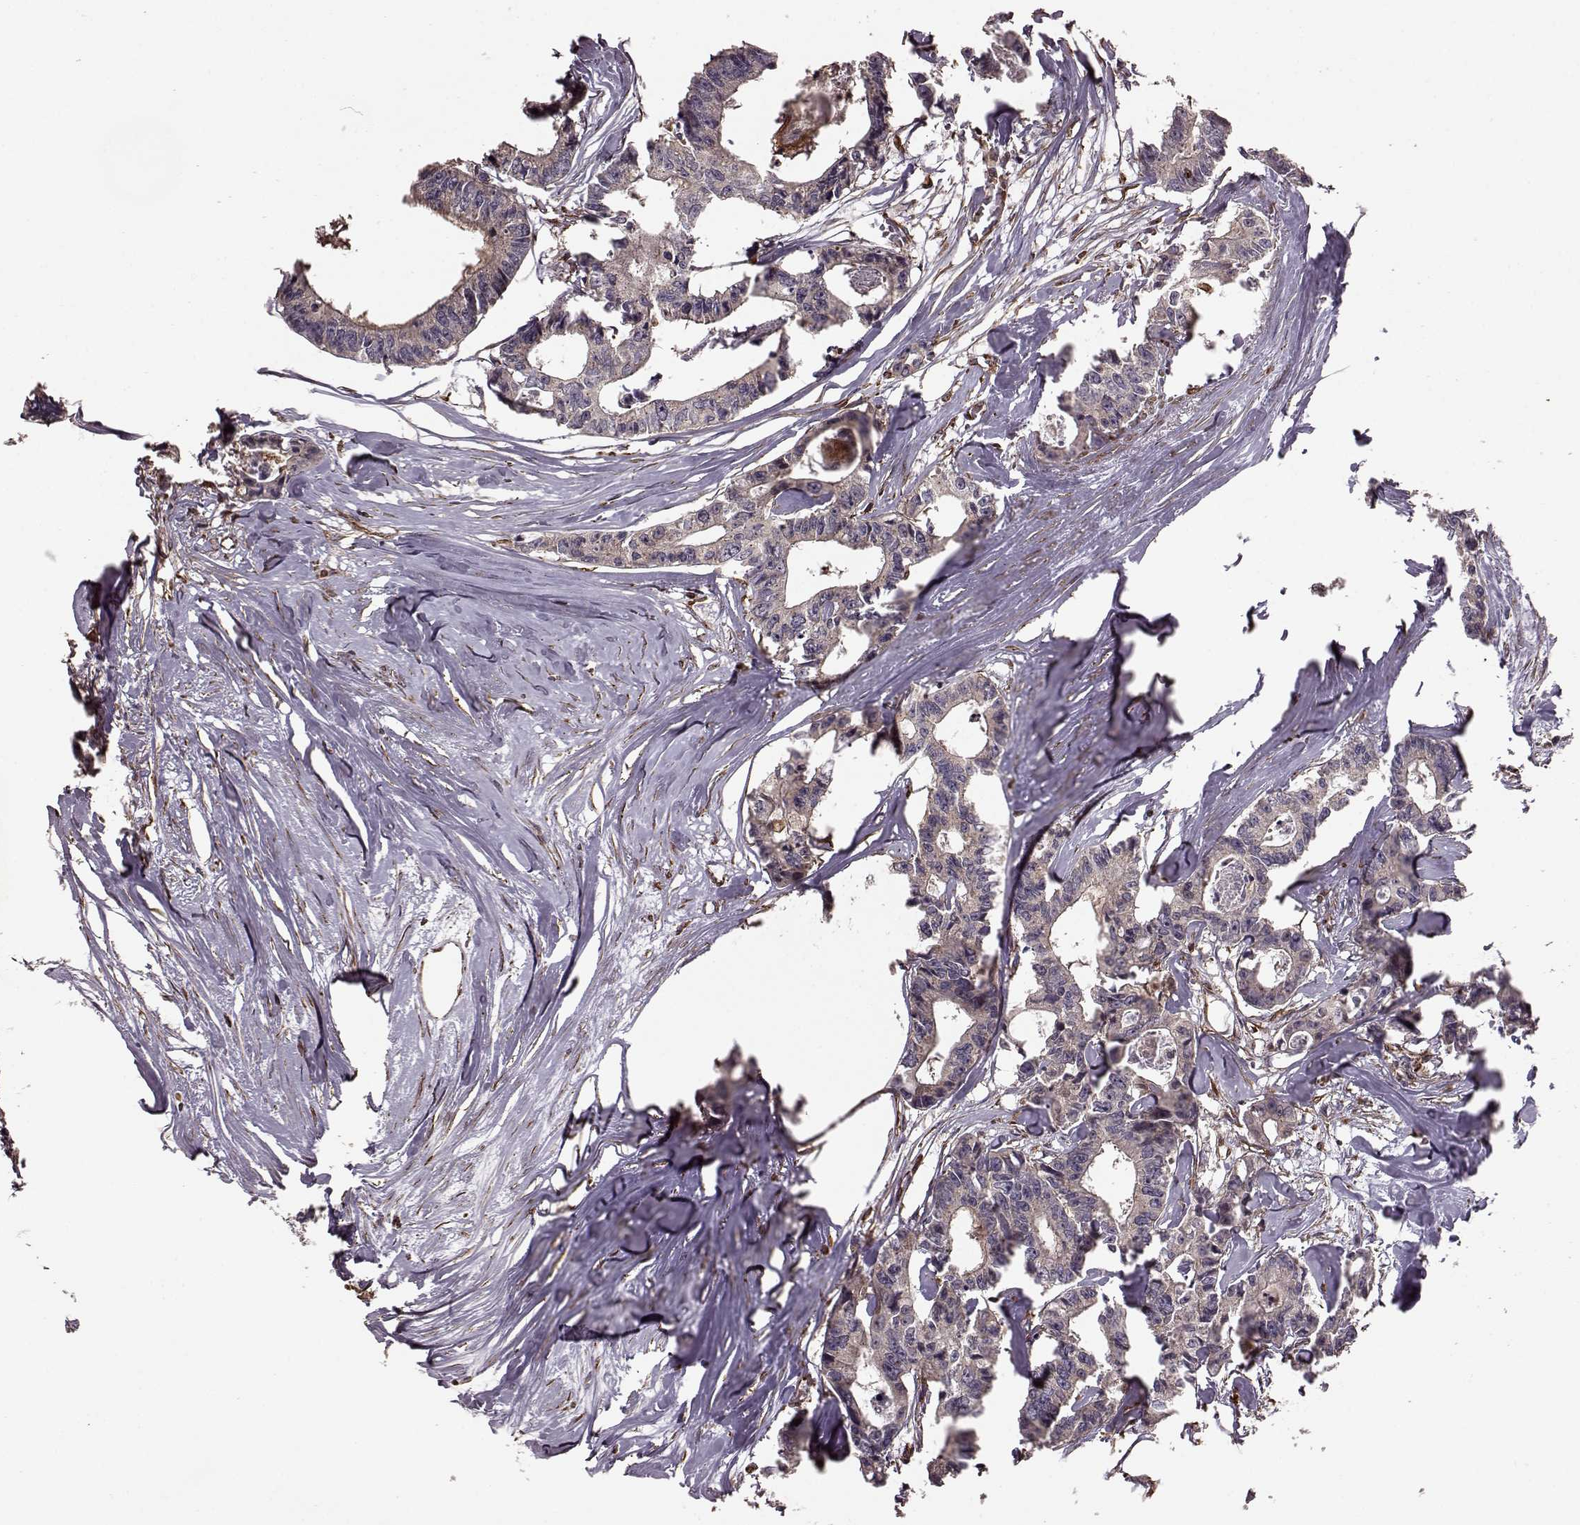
{"staining": {"intensity": "weak", "quantity": ">75%", "location": "cytoplasmic/membranous"}, "tissue": "colorectal cancer", "cell_type": "Tumor cells", "image_type": "cancer", "snomed": [{"axis": "morphology", "description": "Adenocarcinoma, NOS"}, {"axis": "topography", "description": "Rectum"}], "caption": "Protein expression analysis of colorectal adenocarcinoma demonstrates weak cytoplasmic/membranous positivity in approximately >75% of tumor cells.", "gene": "NTF3", "patient": {"sex": "male", "age": 57}}